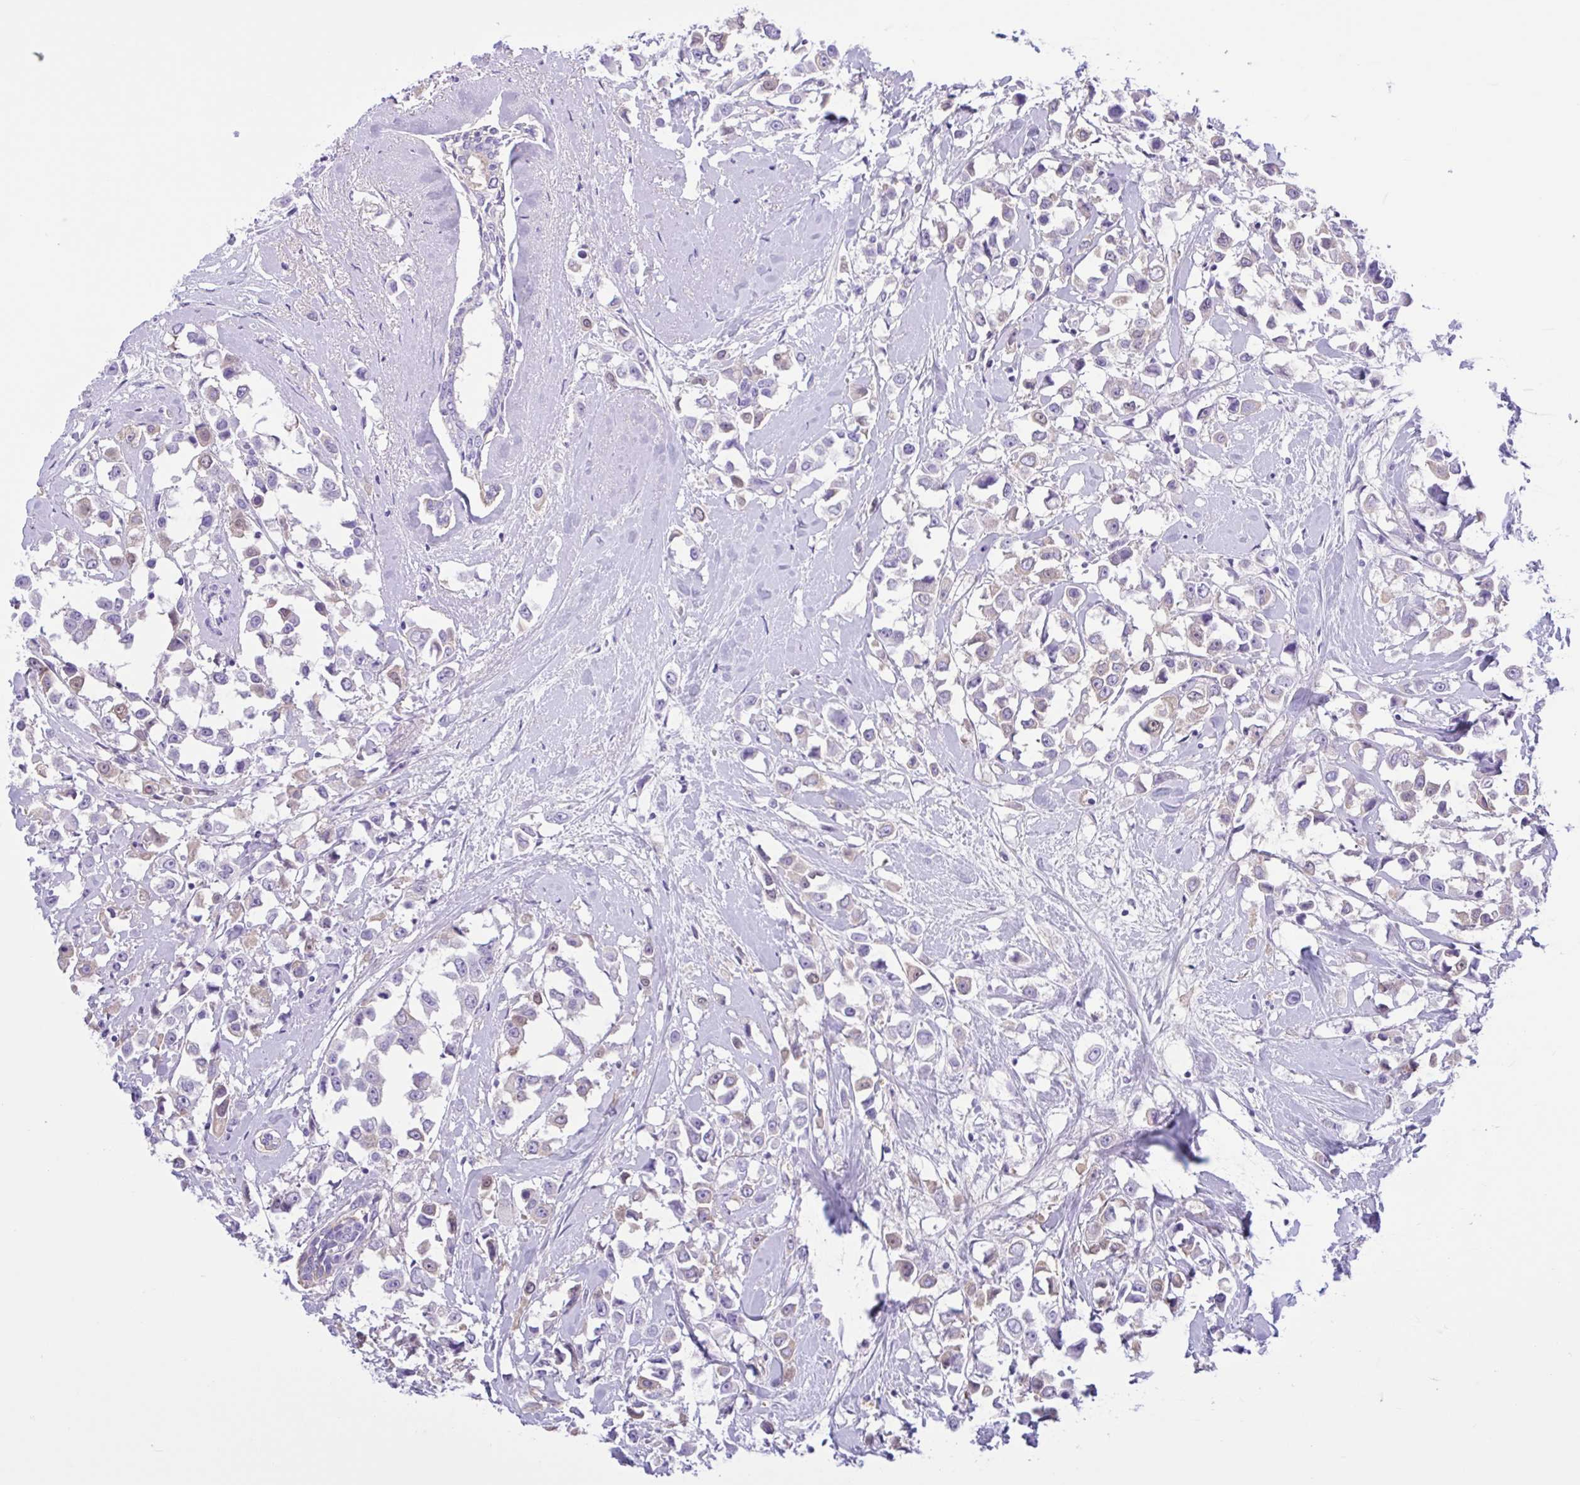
{"staining": {"intensity": "weak", "quantity": ">75%", "location": "cytoplasmic/membranous"}, "tissue": "breast cancer", "cell_type": "Tumor cells", "image_type": "cancer", "snomed": [{"axis": "morphology", "description": "Duct carcinoma"}, {"axis": "topography", "description": "Breast"}], "caption": "Immunohistochemical staining of human infiltrating ductal carcinoma (breast) demonstrates weak cytoplasmic/membranous protein expression in approximately >75% of tumor cells.", "gene": "LARGE2", "patient": {"sex": "female", "age": 61}}